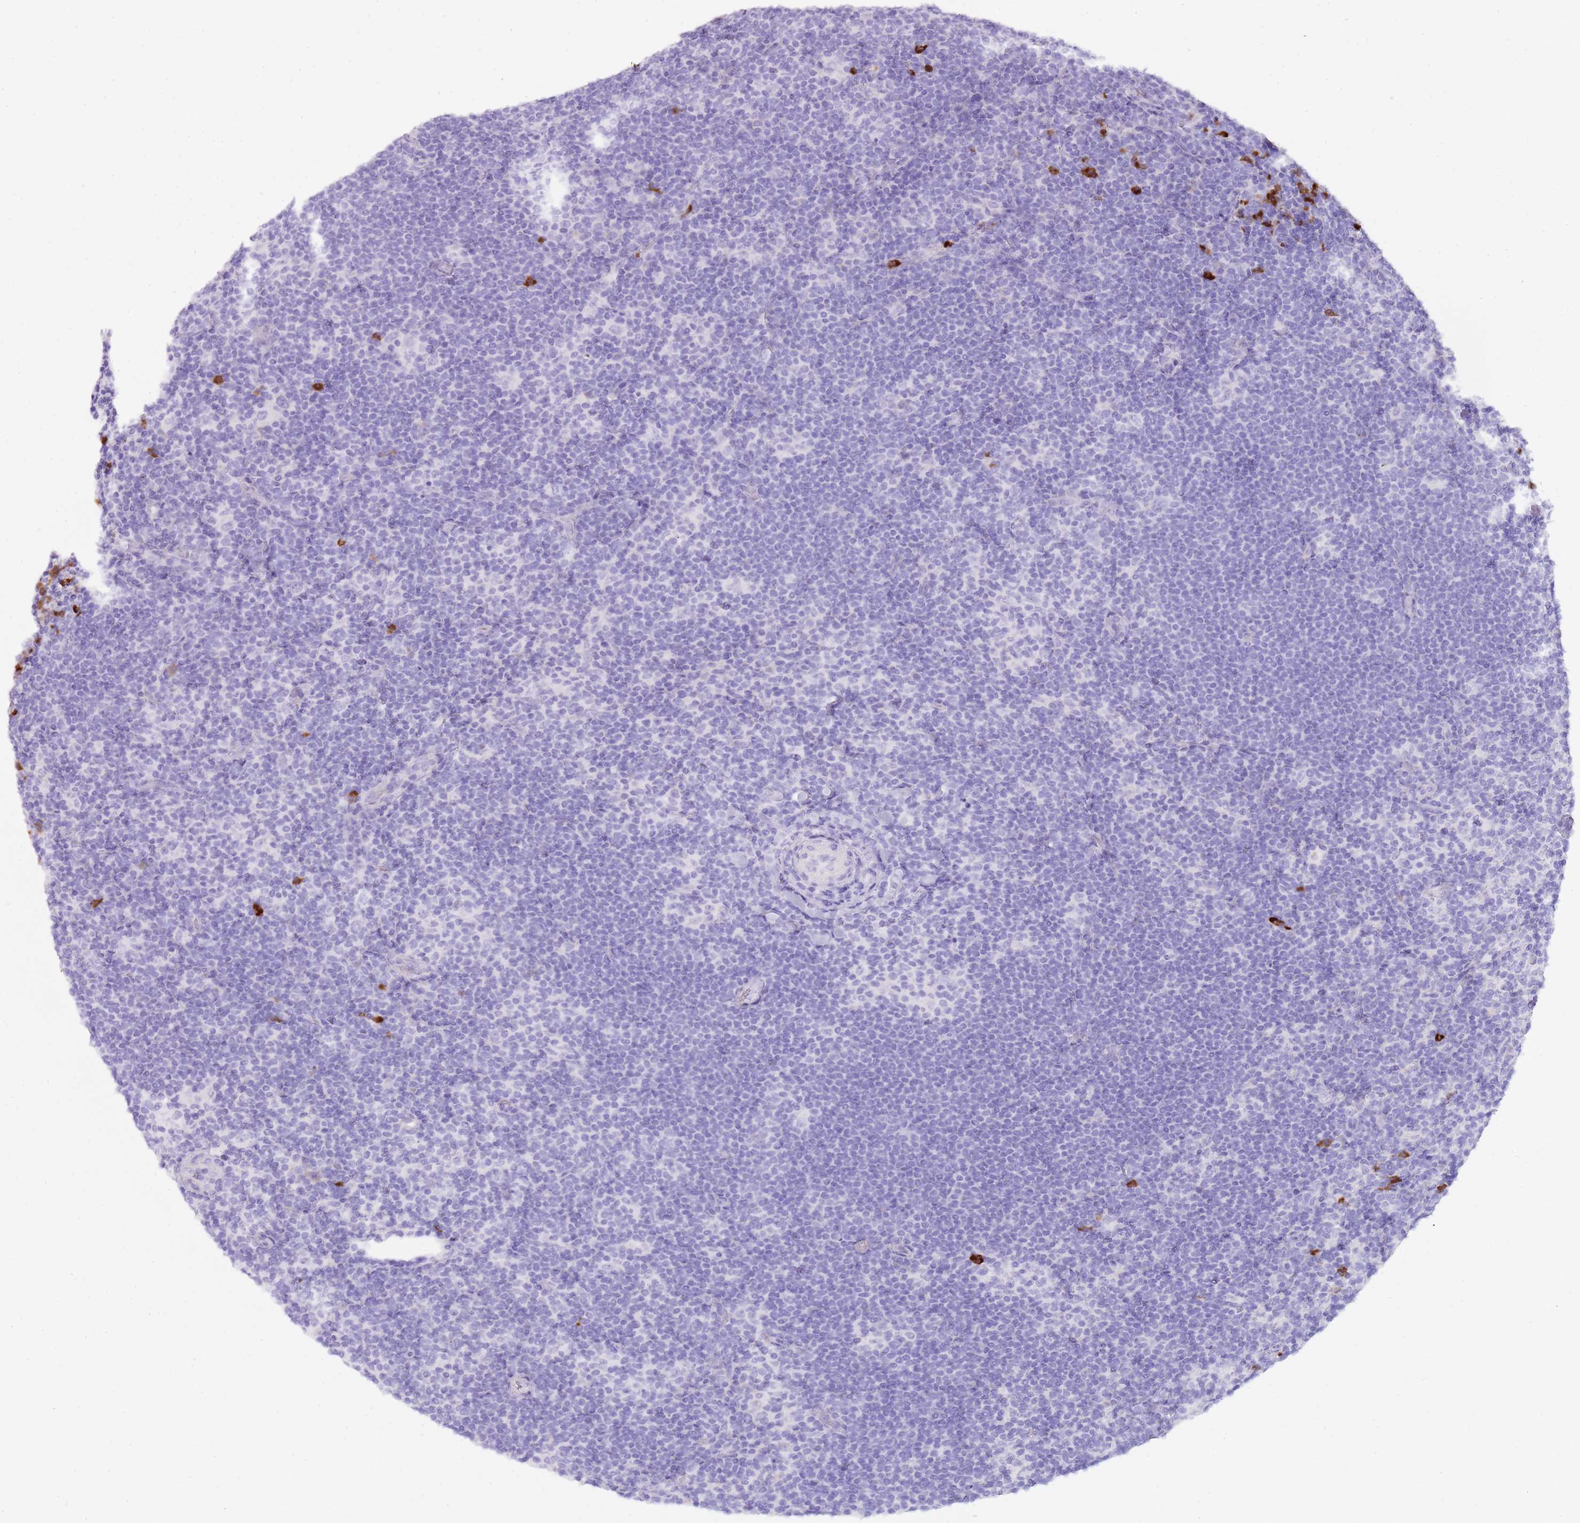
{"staining": {"intensity": "negative", "quantity": "none", "location": "none"}, "tissue": "lymphoma", "cell_type": "Tumor cells", "image_type": "cancer", "snomed": [{"axis": "morphology", "description": "Hodgkin's disease, NOS"}, {"axis": "topography", "description": "Lymph node"}], "caption": "Immunohistochemistry (IHC) of human Hodgkin's disease shows no positivity in tumor cells.", "gene": "CD177", "patient": {"sex": "female", "age": 57}}